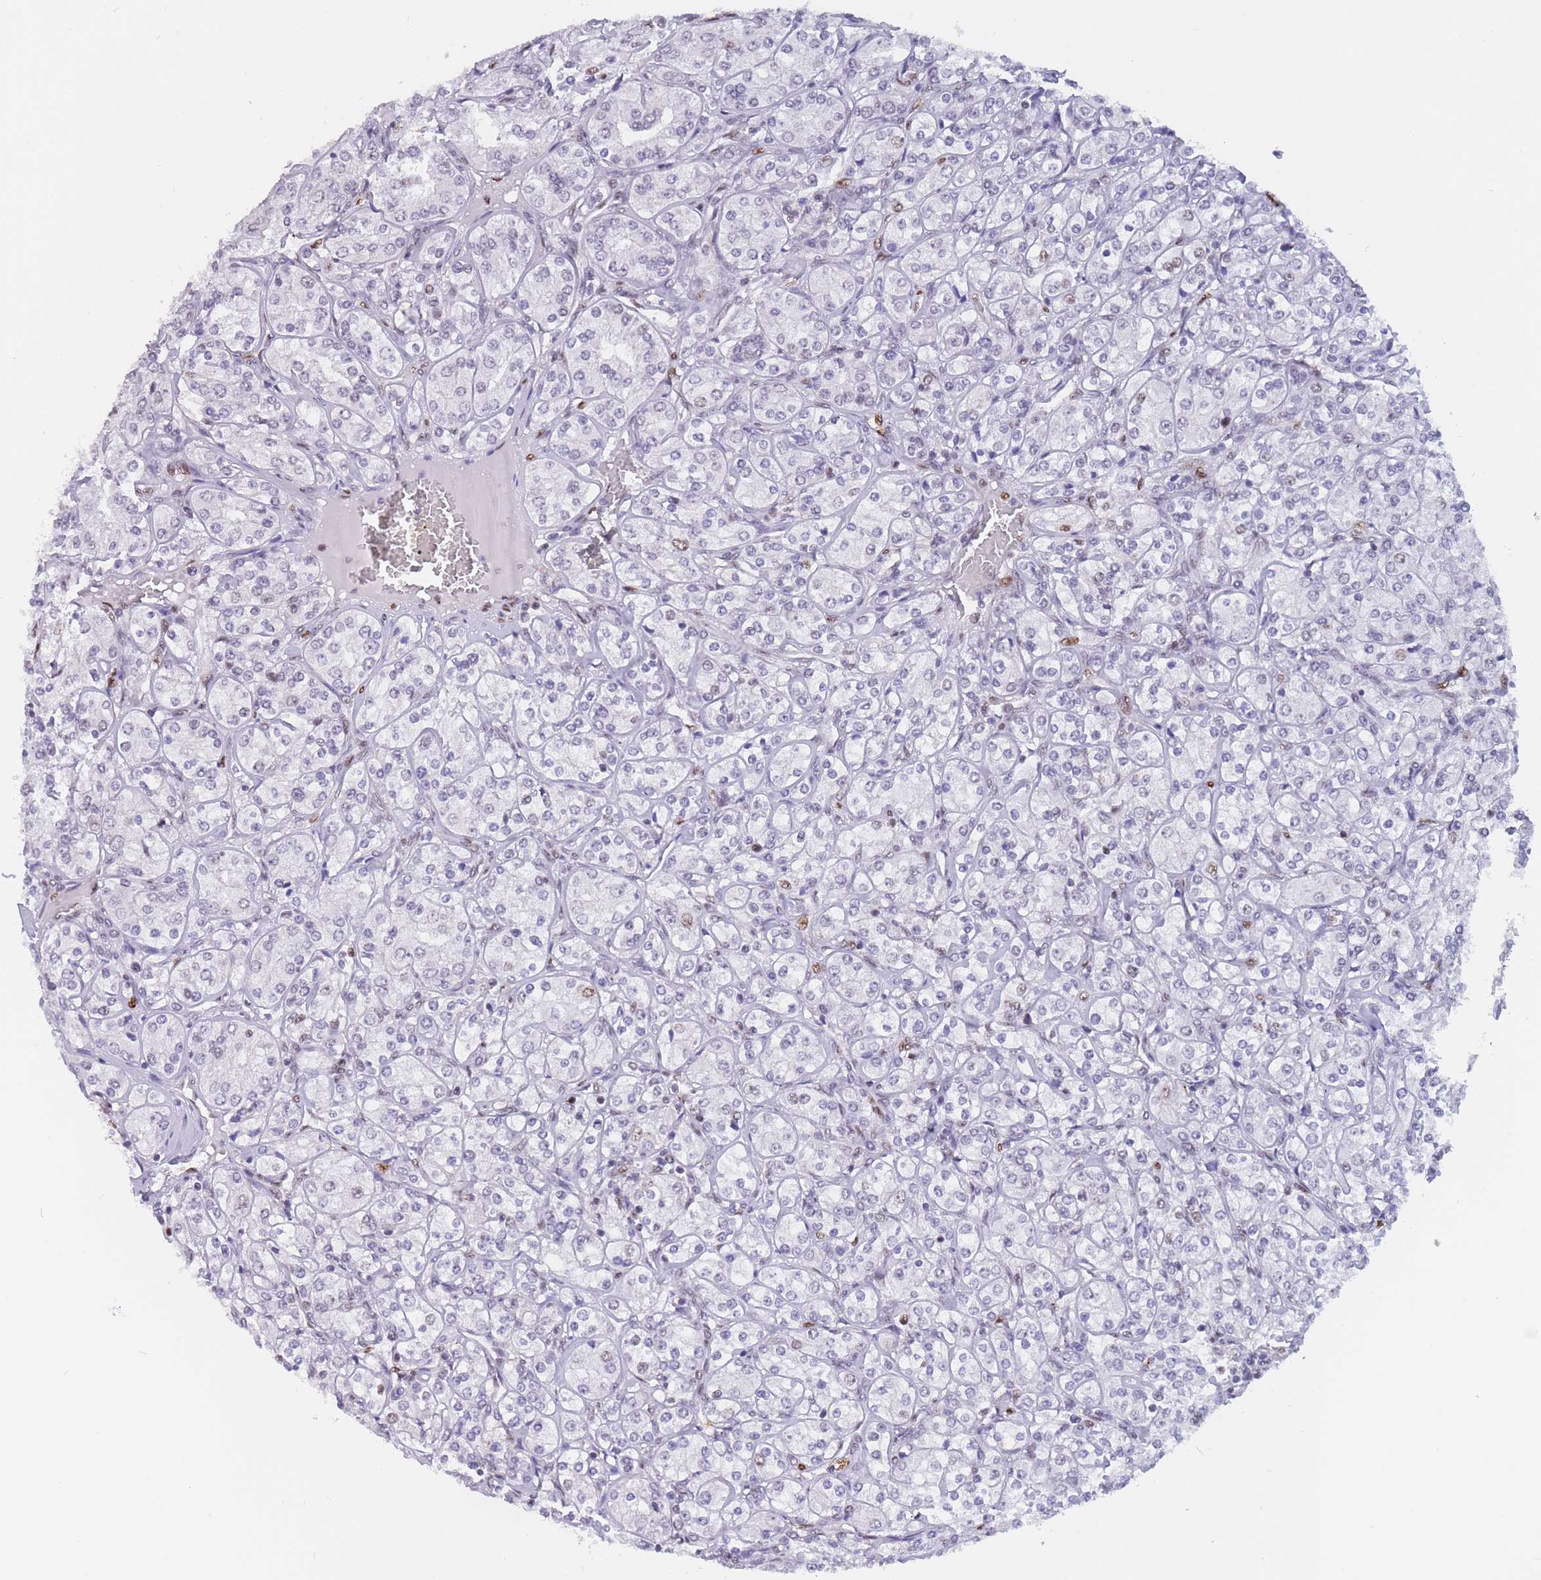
{"staining": {"intensity": "moderate", "quantity": "<25%", "location": "nuclear"}, "tissue": "renal cancer", "cell_type": "Tumor cells", "image_type": "cancer", "snomed": [{"axis": "morphology", "description": "Adenocarcinoma, NOS"}, {"axis": "topography", "description": "Kidney"}], "caption": "IHC image of adenocarcinoma (renal) stained for a protein (brown), which exhibits low levels of moderate nuclear expression in about <25% of tumor cells.", "gene": "NASP", "patient": {"sex": "male", "age": 77}}